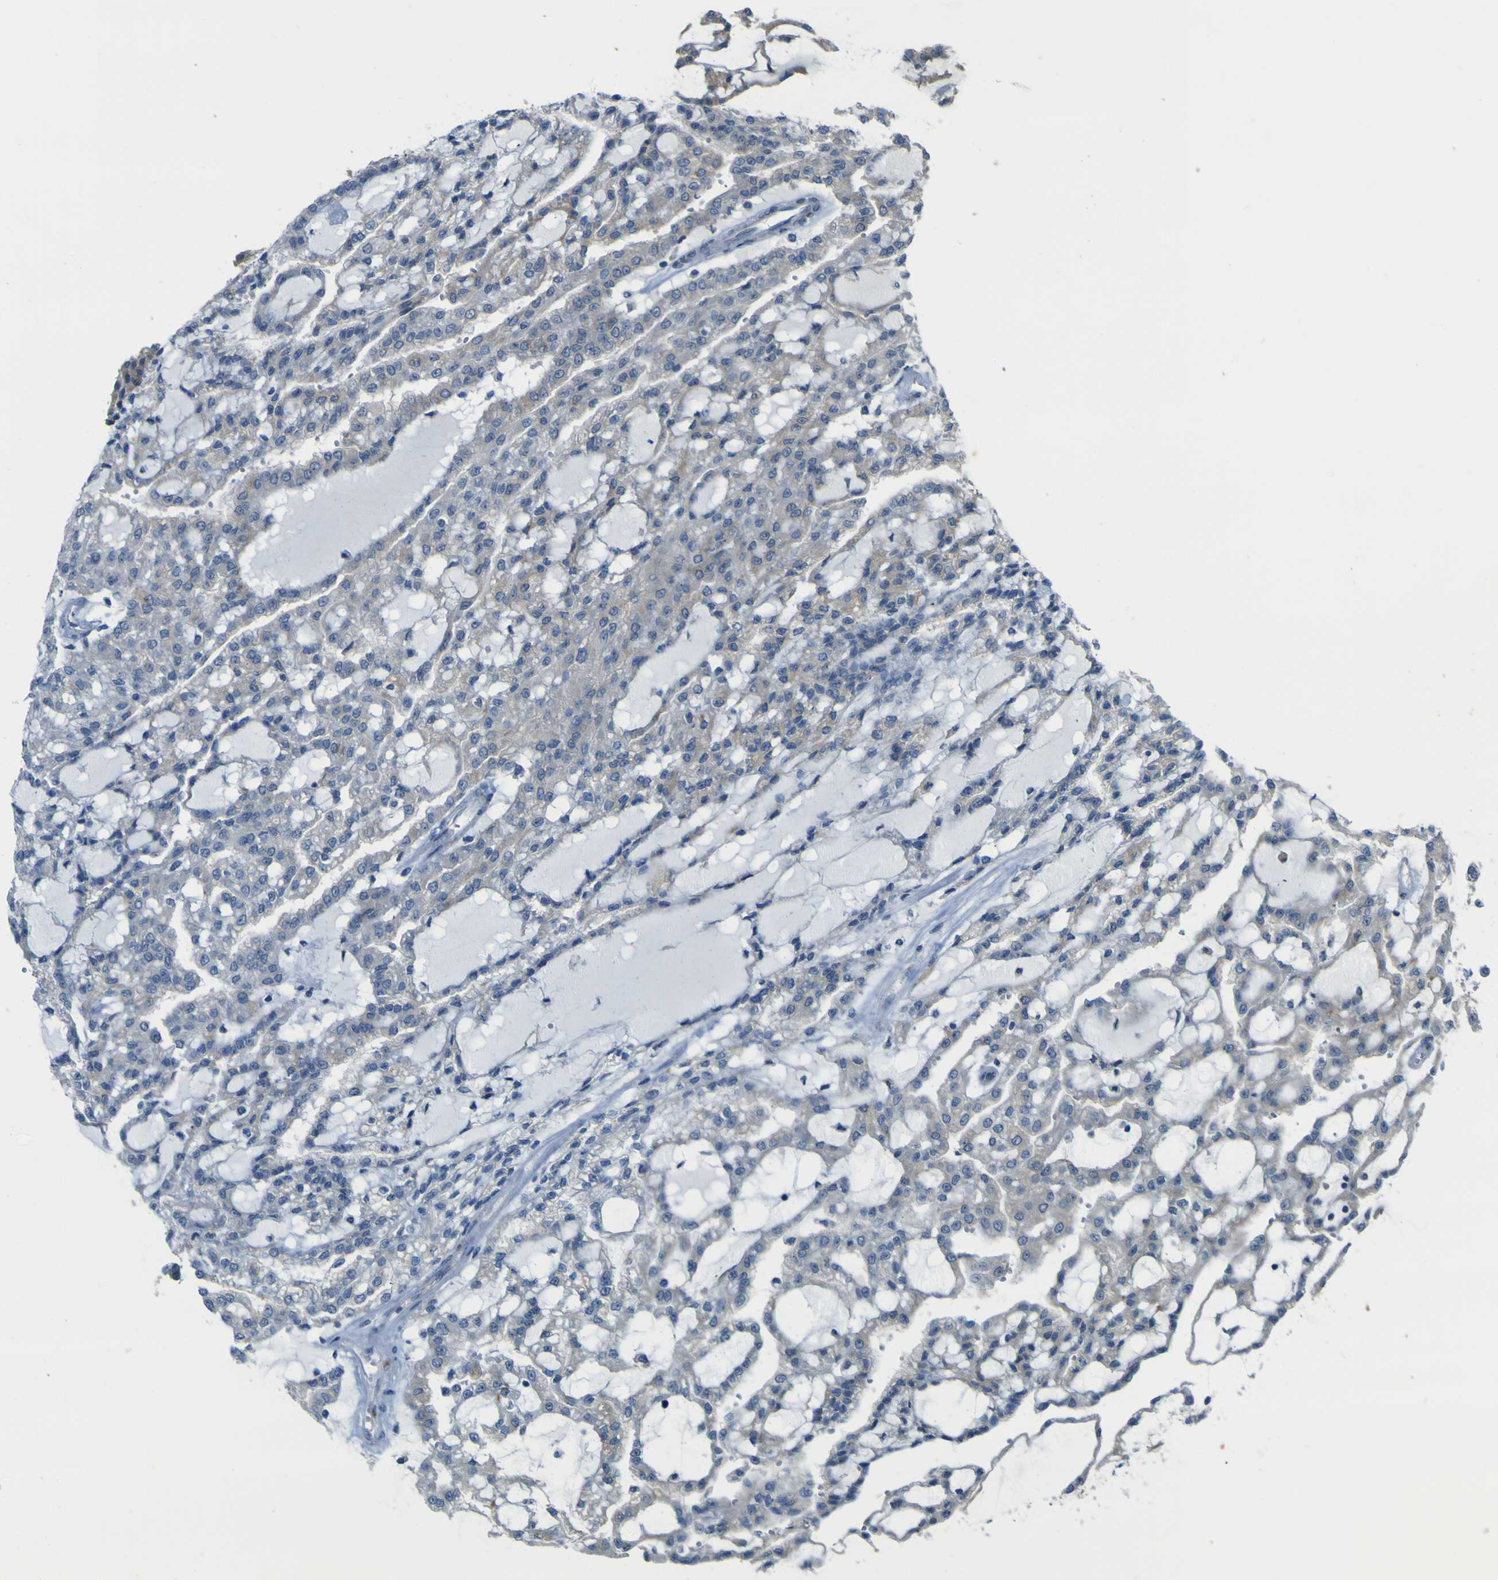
{"staining": {"intensity": "negative", "quantity": "none", "location": "none"}, "tissue": "renal cancer", "cell_type": "Tumor cells", "image_type": "cancer", "snomed": [{"axis": "morphology", "description": "Adenocarcinoma, NOS"}, {"axis": "topography", "description": "Kidney"}], "caption": "The histopathology image reveals no staining of tumor cells in adenocarcinoma (renal).", "gene": "IGF2R", "patient": {"sex": "male", "age": 63}}